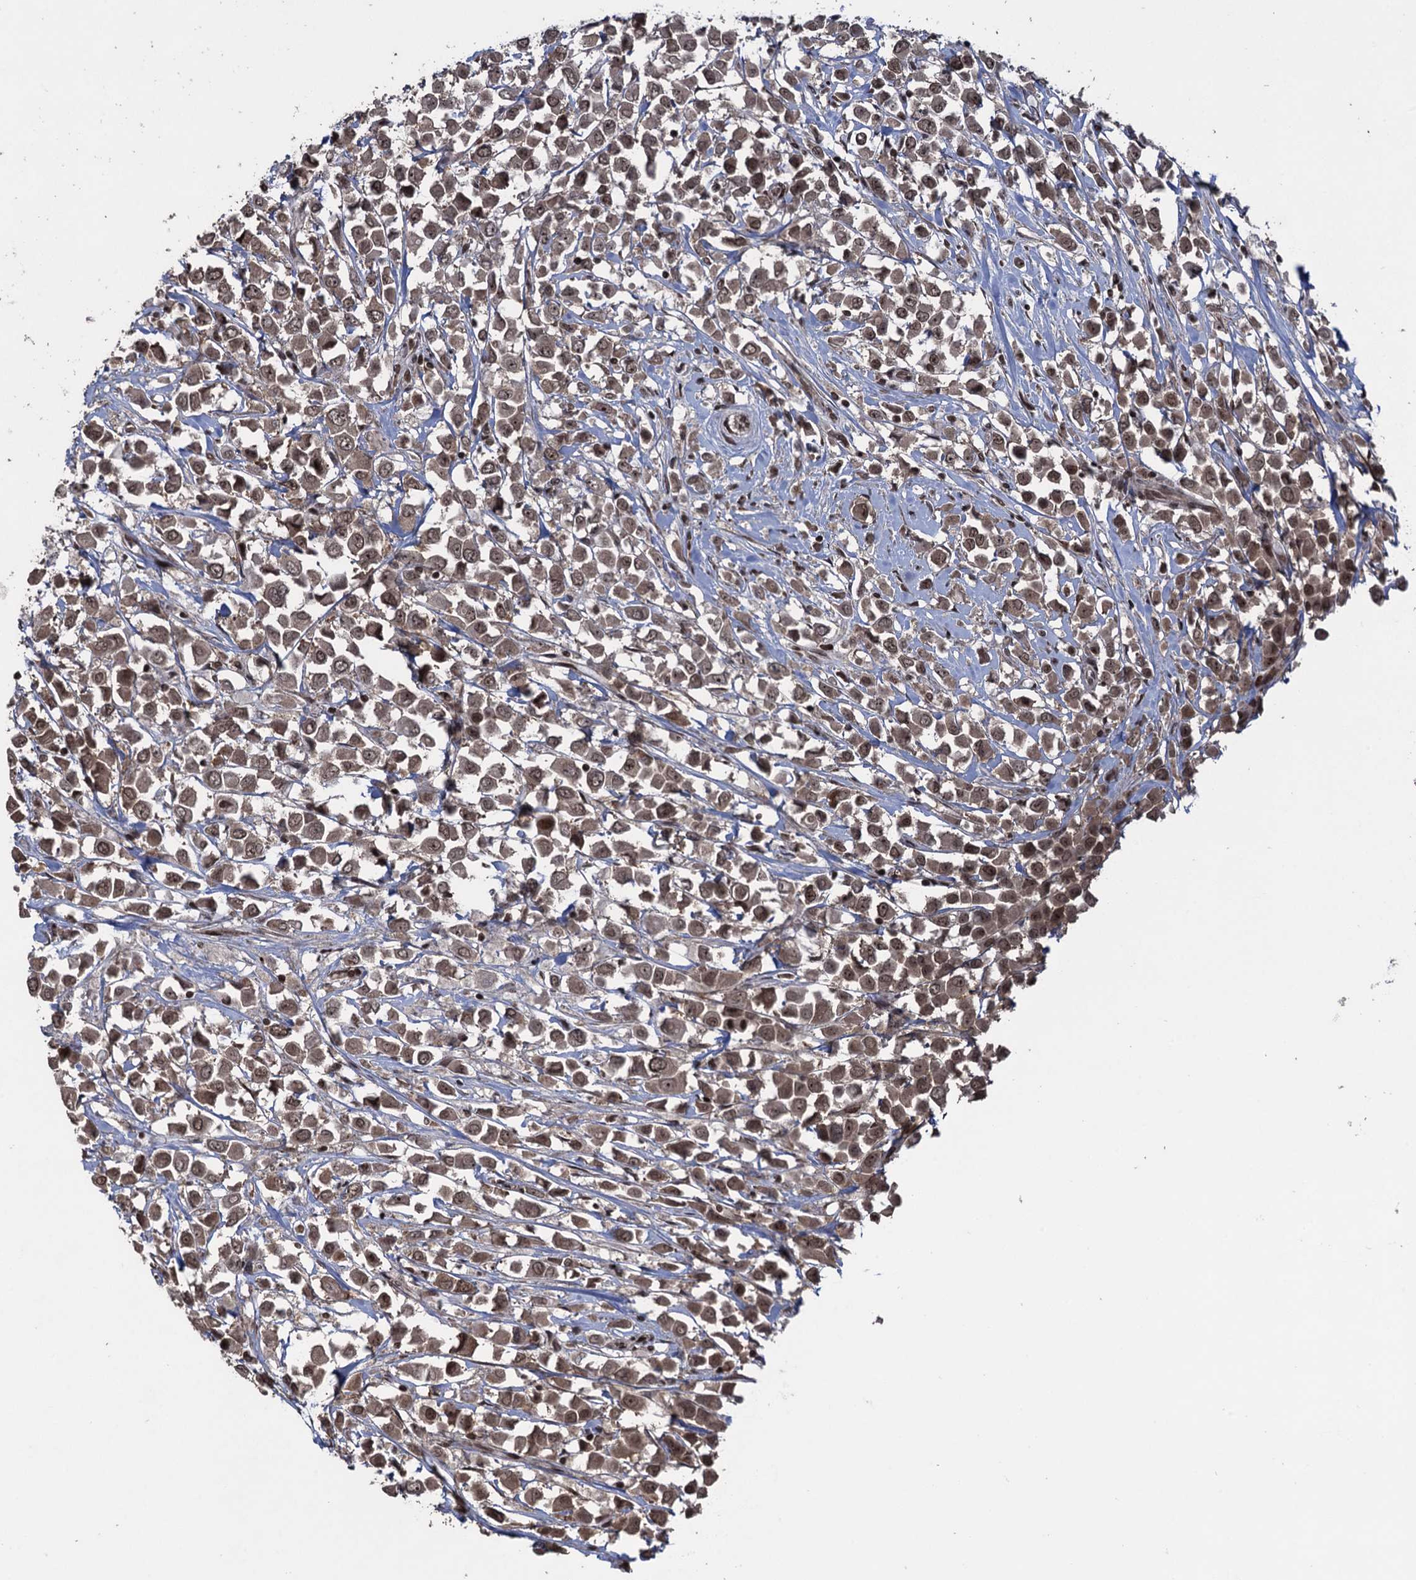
{"staining": {"intensity": "moderate", "quantity": ">75%", "location": "cytoplasmic/membranous,nuclear"}, "tissue": "breast cancer", "cell_type": "Tumor cells", "image_type": "cancer", "snomed": [{"axis": "morphology", "description": "Duct carcinoma"}, {"axis": "topography", "description": "Breast"}], "caption": "Human breast cancer stained with a protein marker demonstrates moderate staining in tumor cells.", "gene": "ZNF169", "patient": {"sex": "female", "age": 61}}